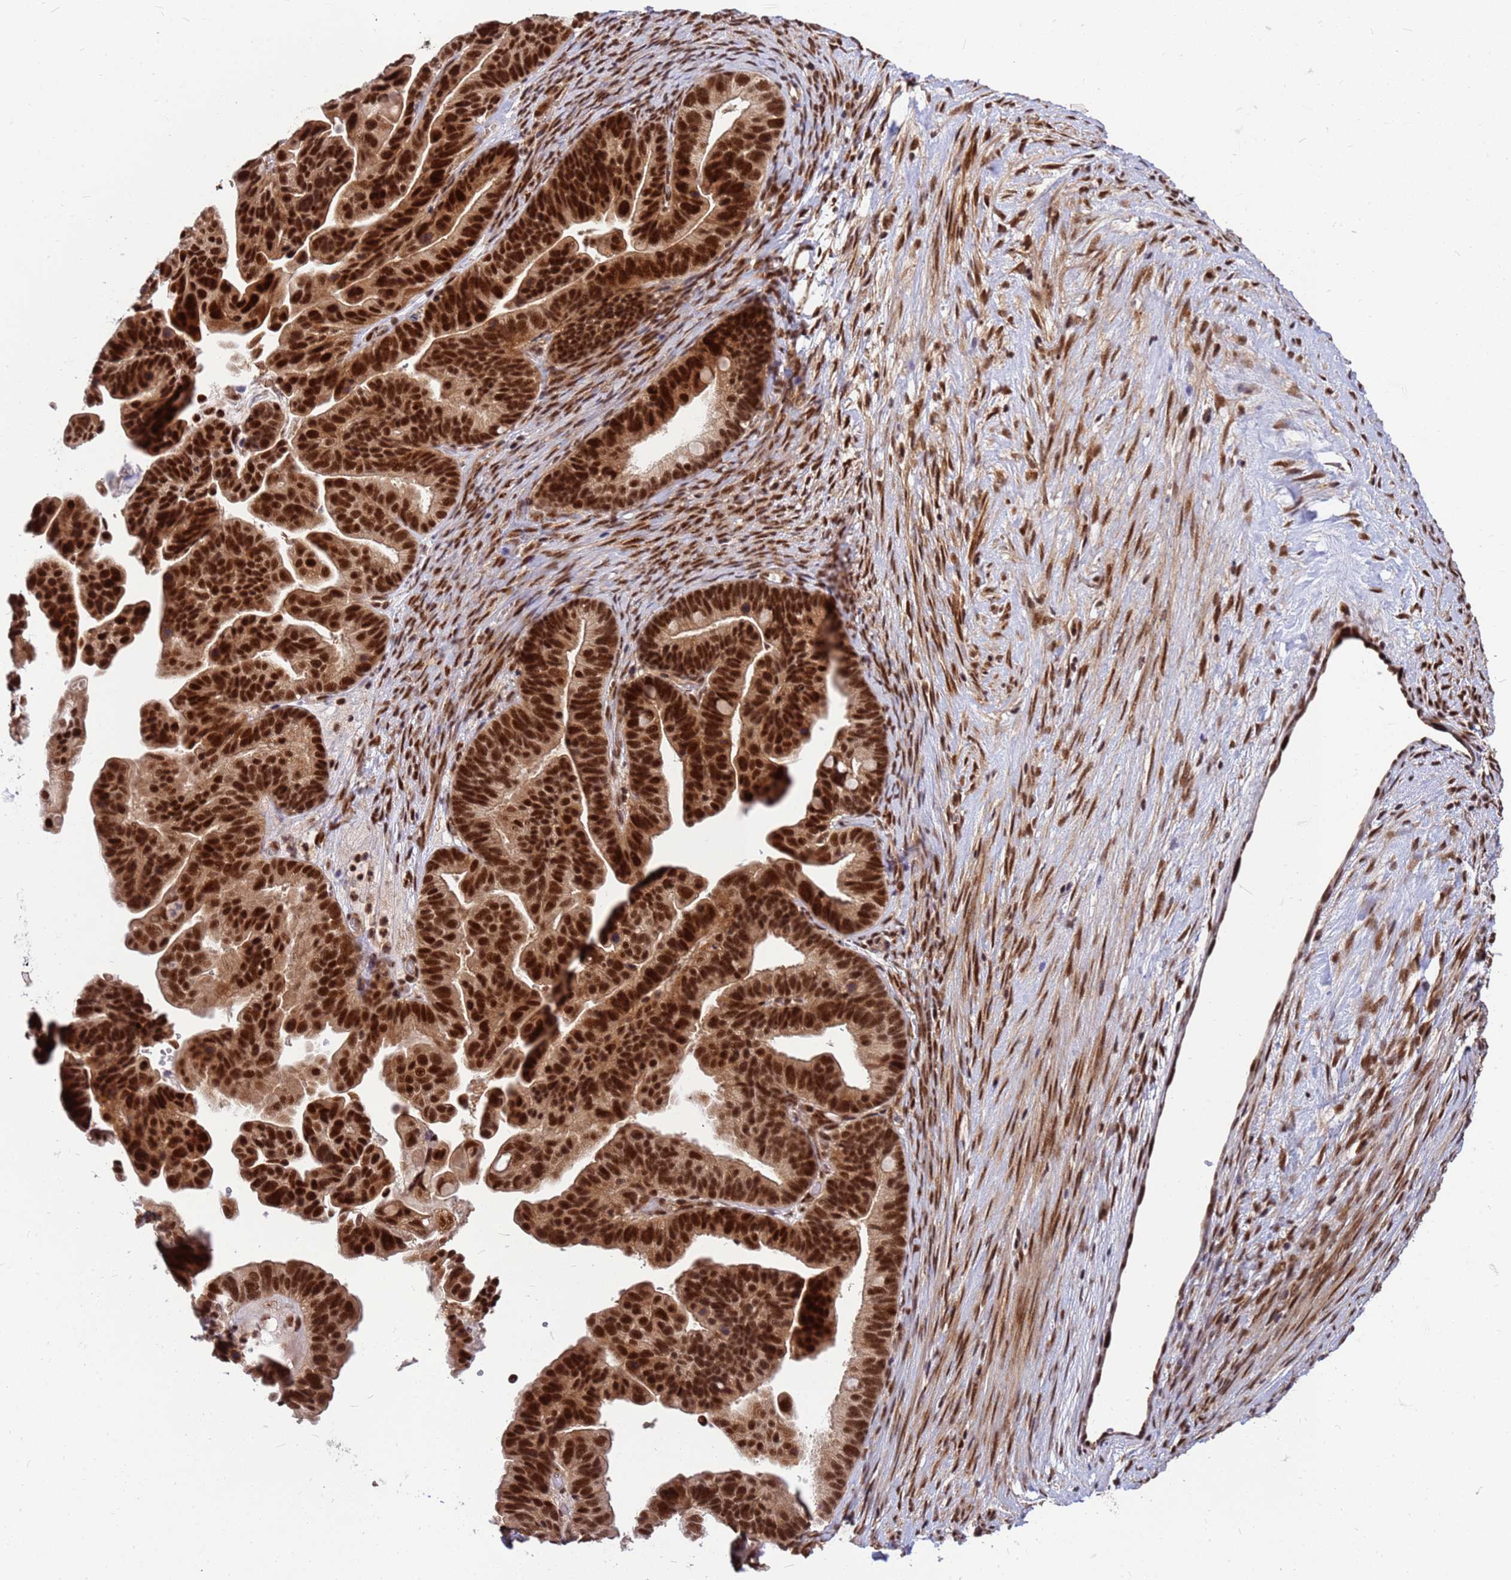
{"staining": {"intensity": "strong", "quantity": ">75%", "location": "nuclear"}, "tissue": "ovarian cancer", "cell_type": "Tumor cells", "image_type": "cancer", "snomed": [{"axis": "morphology", "description": "Cystadenocarcinoma, serous, NOS"}, {"axis": "topography", "description": "Ovary"}], "caption": "Ovarian cancer (serous cystadenocarcinoma) stained with immunohistochemistry (IHC) shows strong nuclear expression in approximately >75% of tumor cells. (DAB IHC, brown staining for protein, blue staining for nuclei).", "gene": "NCBP2", "patient": {"sex": "female", "age": 56}}